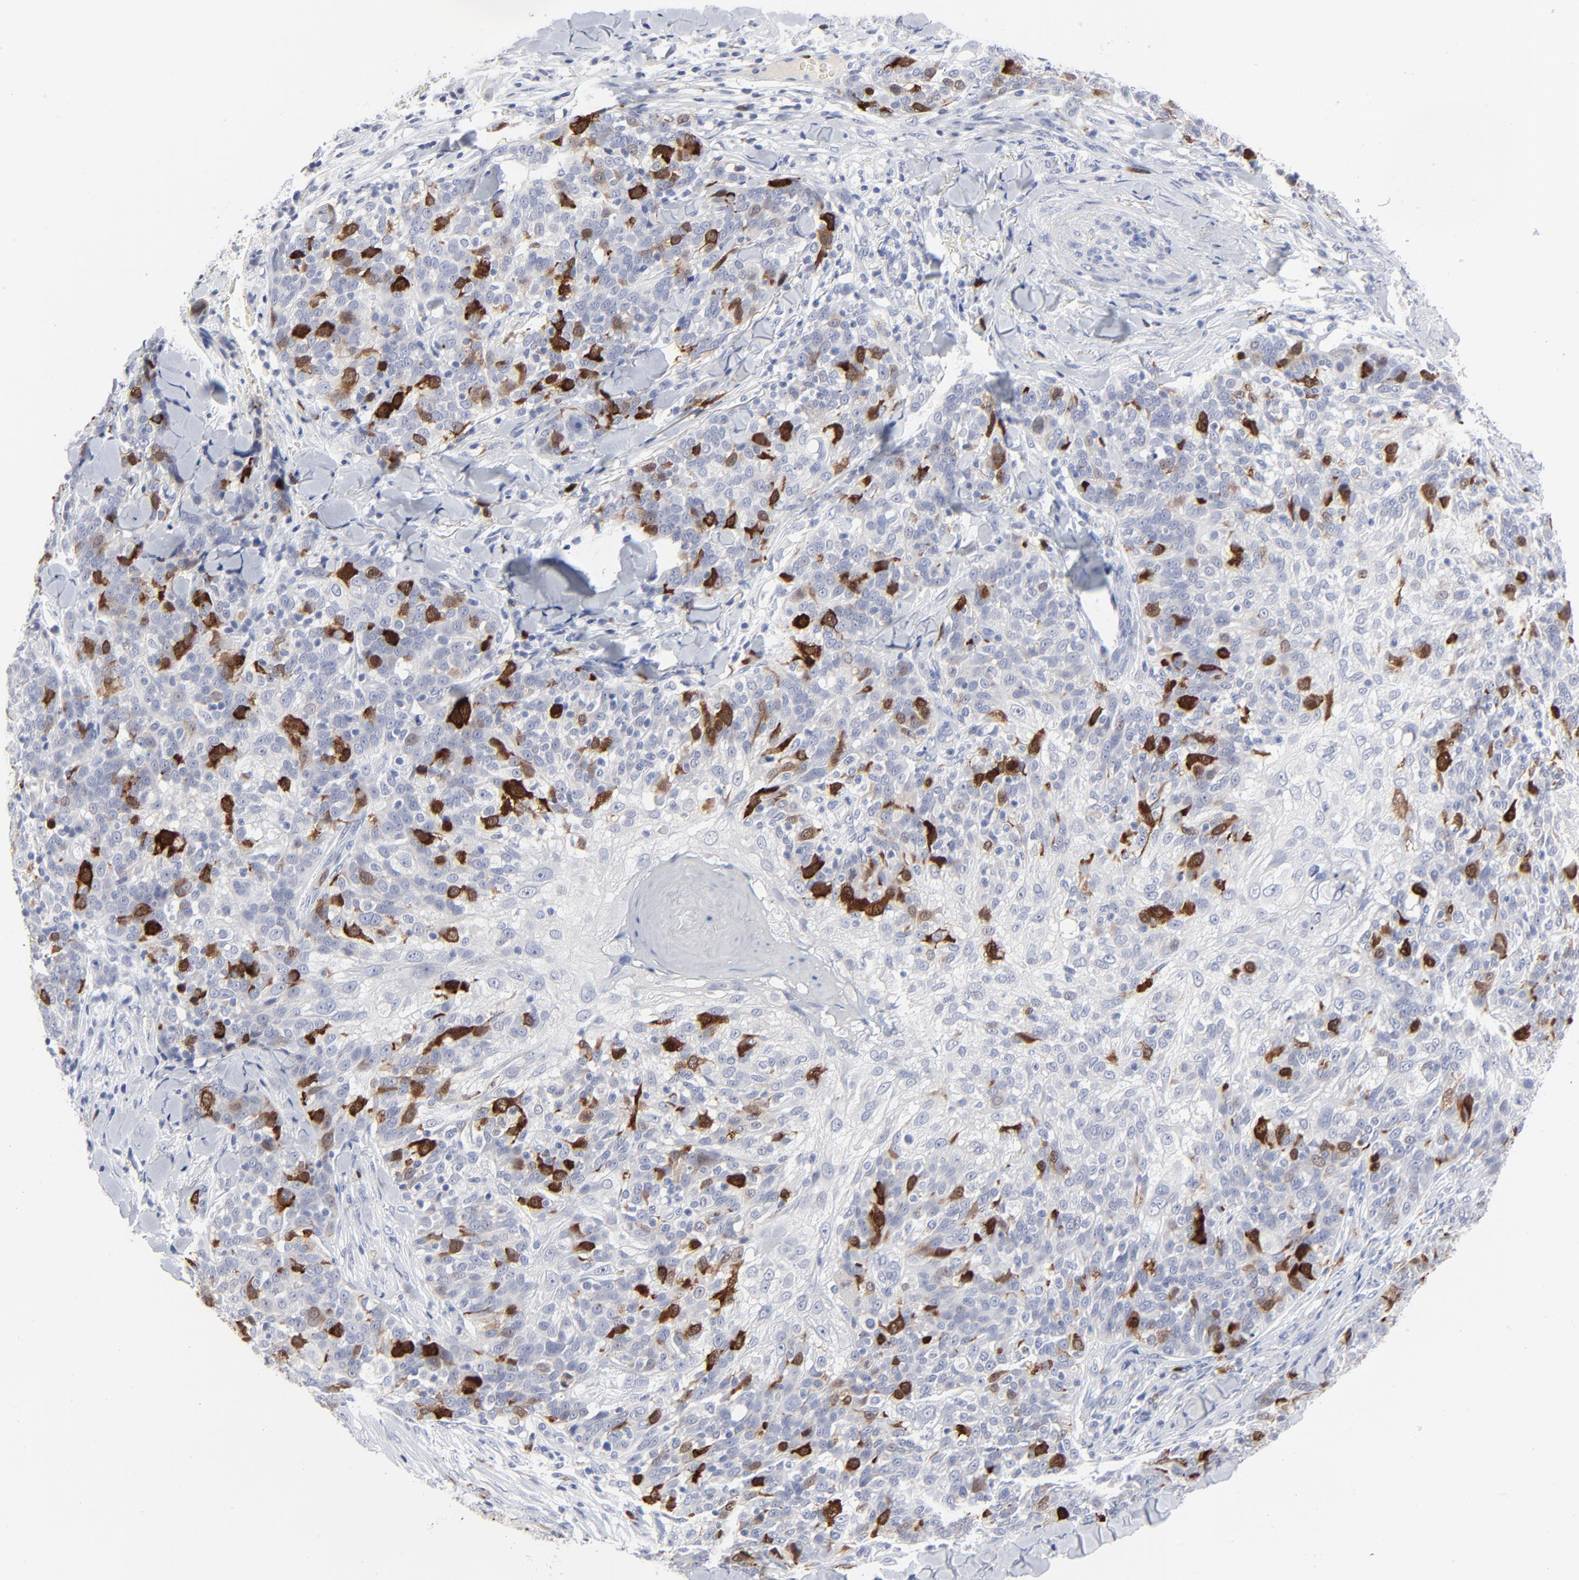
{"staining": {"intensity": "strong", "quantity": "<25%", "location": "cytoplasmic/membranous,nuclear"}, "tissue": "skin cancer", "cell_type": "Tumor cells", "image_type": "cancer", "snomed": [{"axis": "morphology", "description": "Normal tissue, NOS"}, {"axis": "morphology", "description": "Squamous cell carcinoma, NOS"}, {"axis": "topography", "description": "Skin"}], "caption": "Immunohistochemistry histopathology image of neoplastic tissue: skin squamous cell carcinoma stained using immunohistochemistry reveals medium levels of strong protein expression localized specifically in the cytoplasmic/membranous and nuclear of tumor cells, appearing as a cytoplasmic/membranous and nuclear brown color.", "gene": "CDK1", "patient": {"sex": "female", "age": 83}}